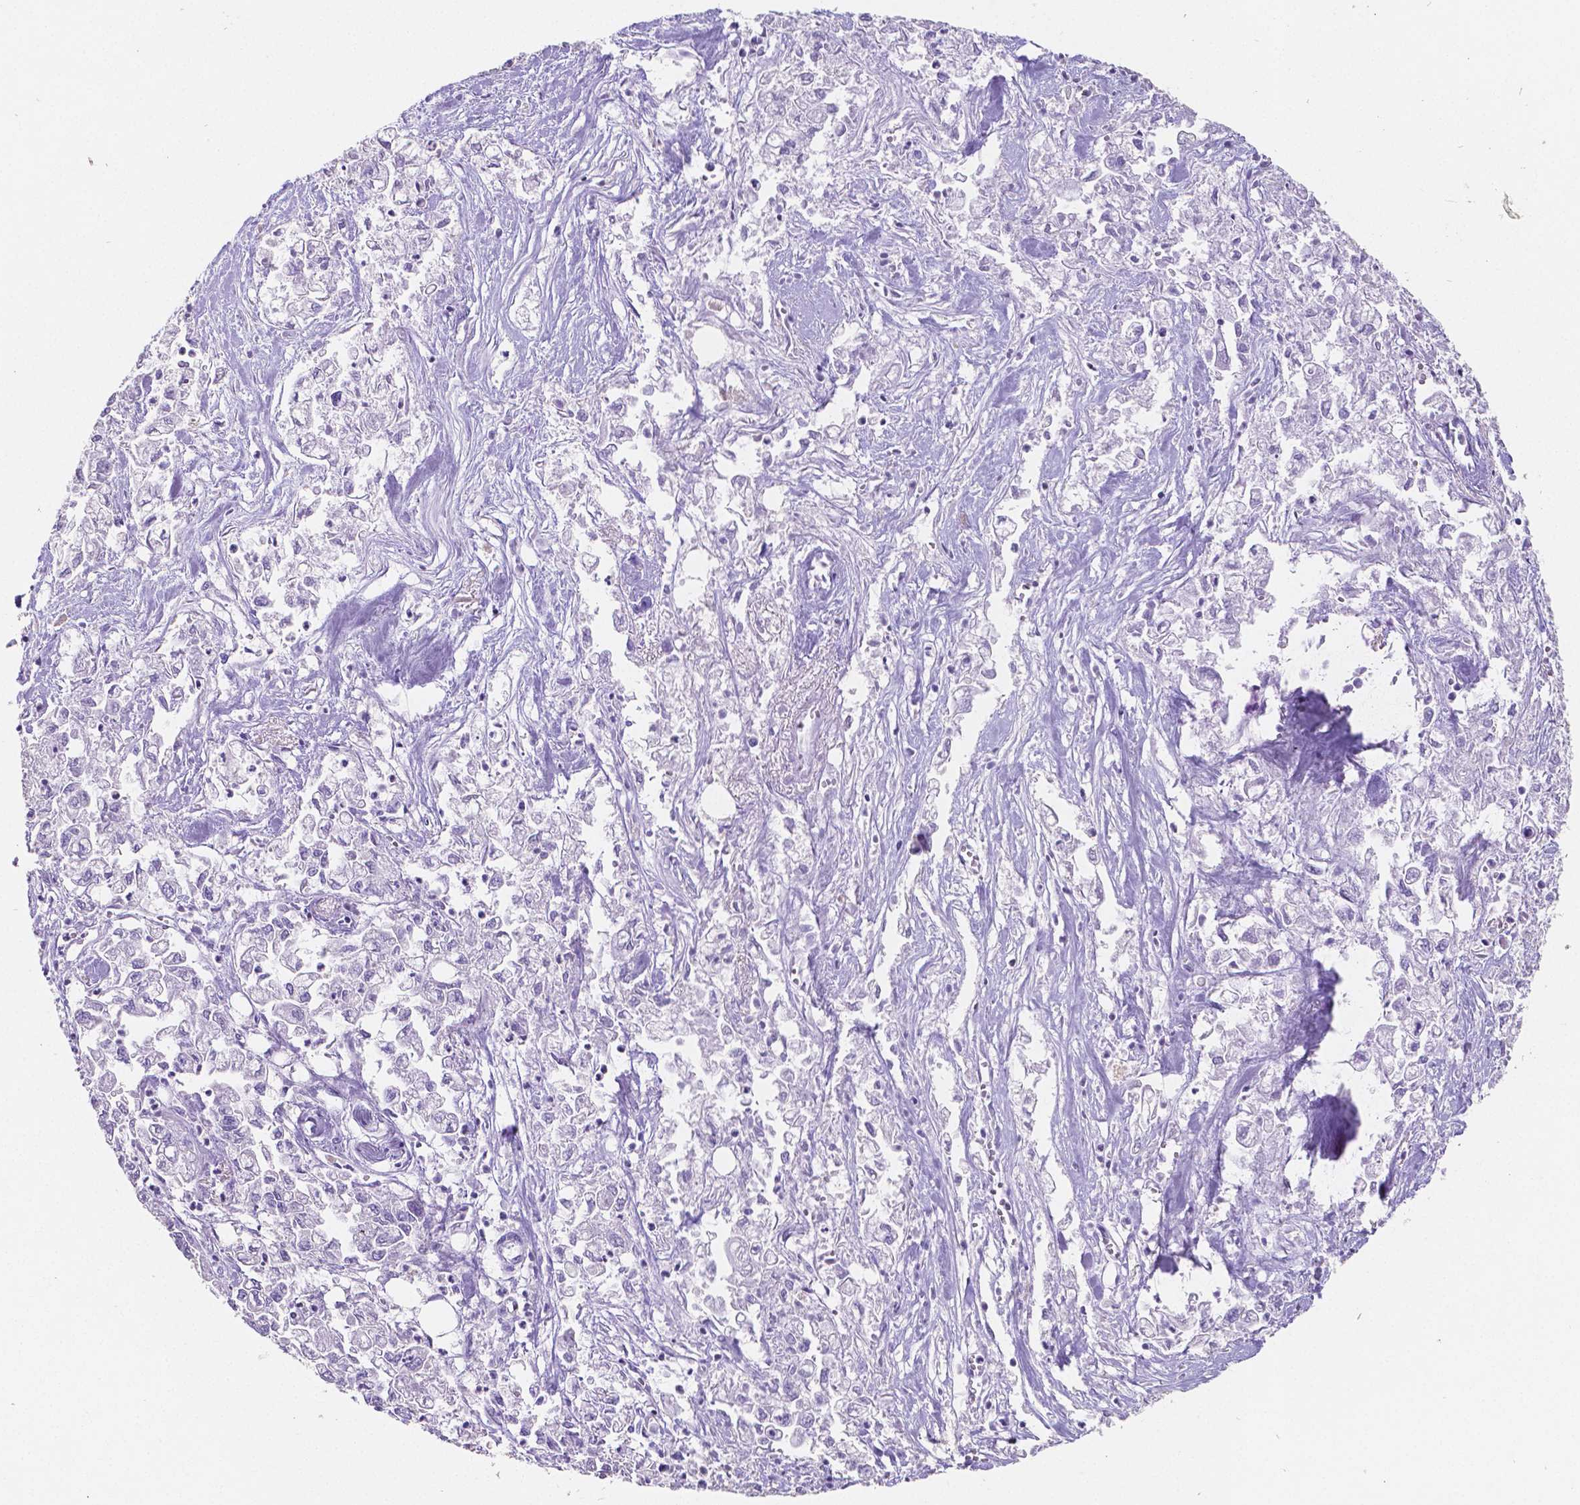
{"staining": {"intensity": "negative", "quantity": "none", "location": "none"}, "tissue": "pancreatic cancer", "cell_type": "Tumor cells", "image_type": "cancer", "snomed": [{"axis": "morphology", "description": "Adenocarcinoma, NOS"}, {"axis": "topography", "description": "Pancreas"}], "caption": "A high-resolution image shows immunohistochemistry (IHC) staining of pancreatic adenocarcinoma, which reveals no significant positivity in tumor cells.", "gene": "SATB2", "patient": {"sex": "male", "age": 72}}